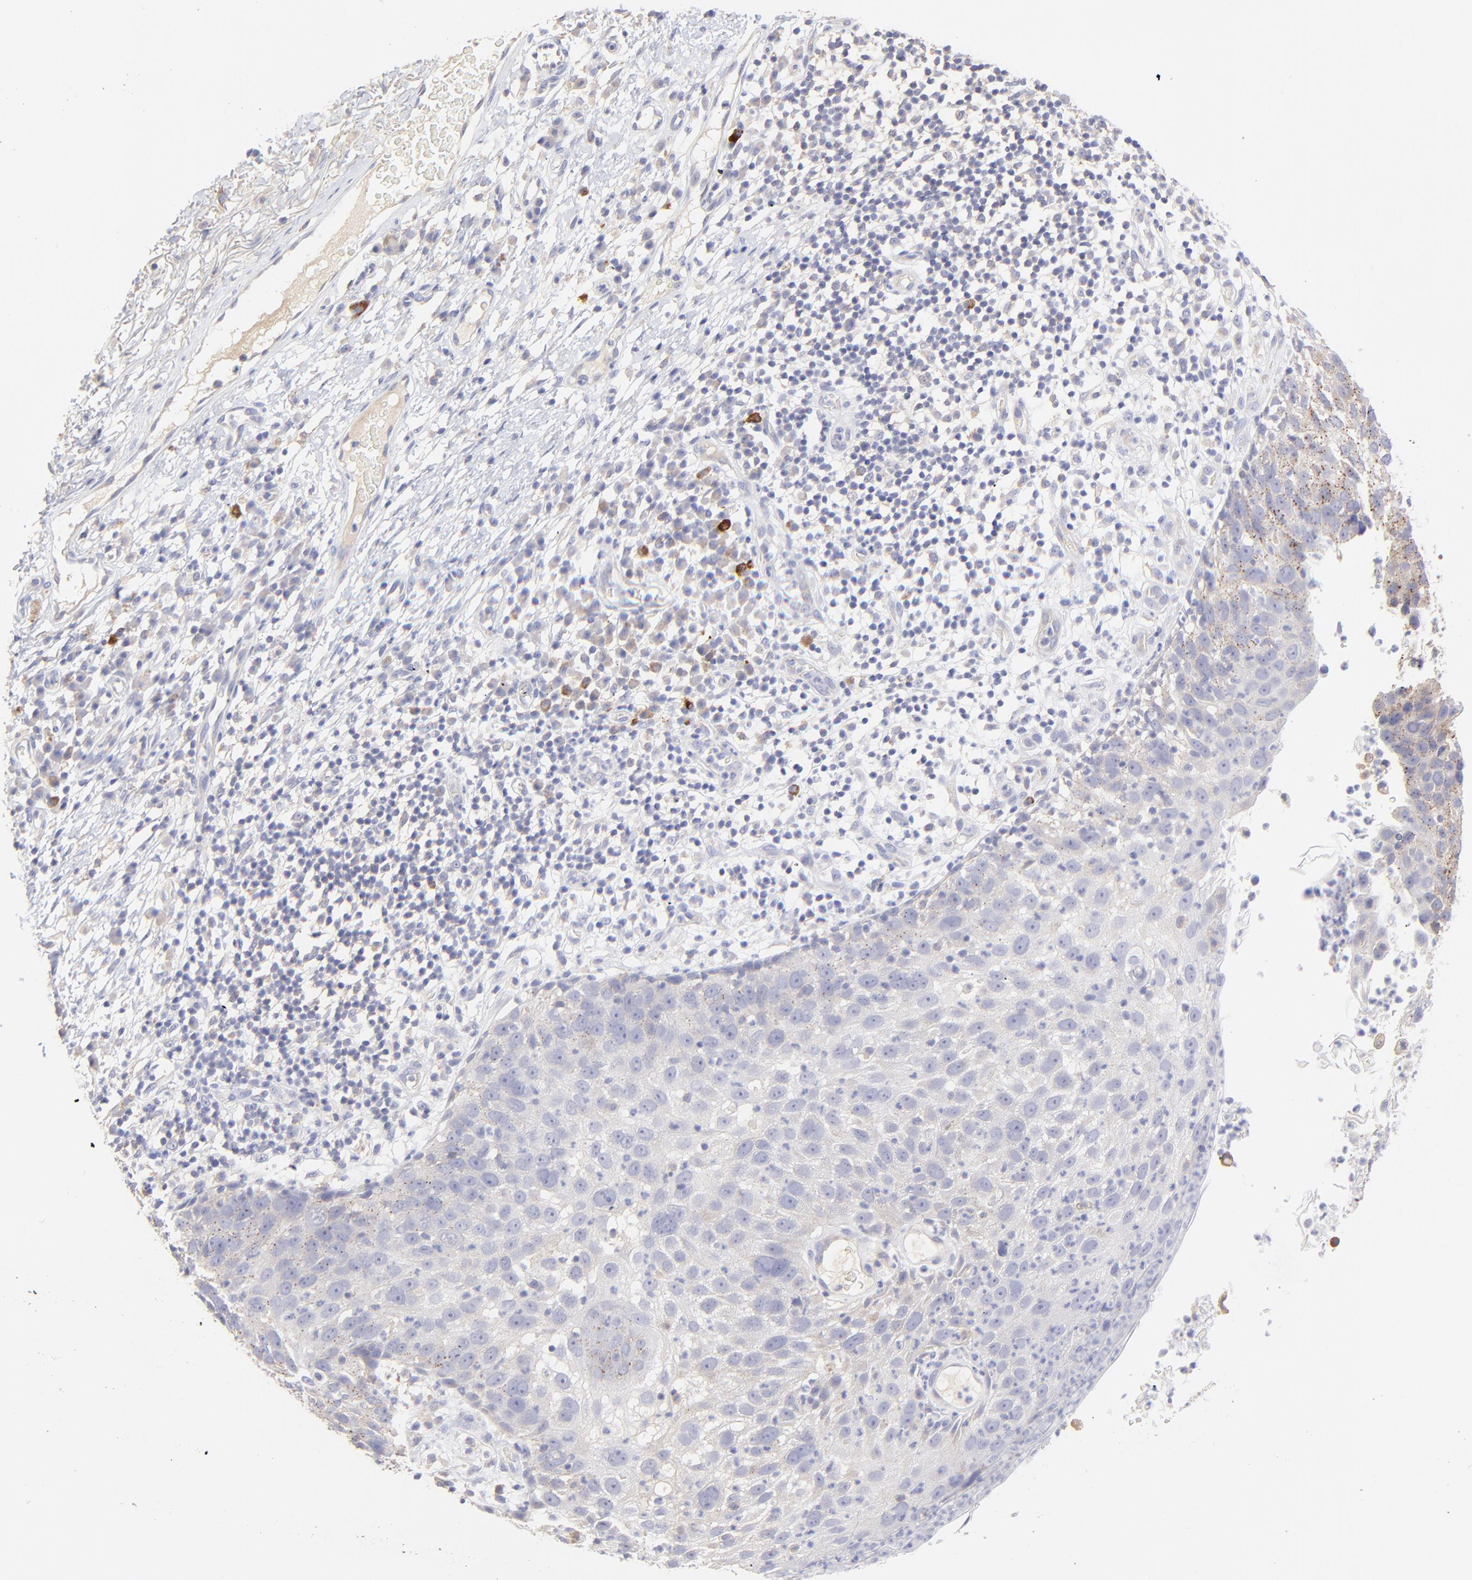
{"staining": {"intensity": "weak", "quantity": "<25%", "location": "cytoplasmic/membranous"}, "tissue": "skin cancer", "cell_type": "Tumor cells", "image_type": "cancer", "snomed": [{"axis": "morphology", "description": "Squamous cell carcinoma, NOS"}, {"axis": "topography", "description": "Skin"}], "caption": "High magnification brightfield microscopy of skin squamous cell carcinoma stained with DAB (brown) and counterstained with hematoxylin (blue): tumor cells show no significant expression. The staining is performed using DAB brown chromogen with nuclei counter-stained in using hematoxylin.", "gene": "LHFPL1", "patient": {"sex": "male", "age": 87}}